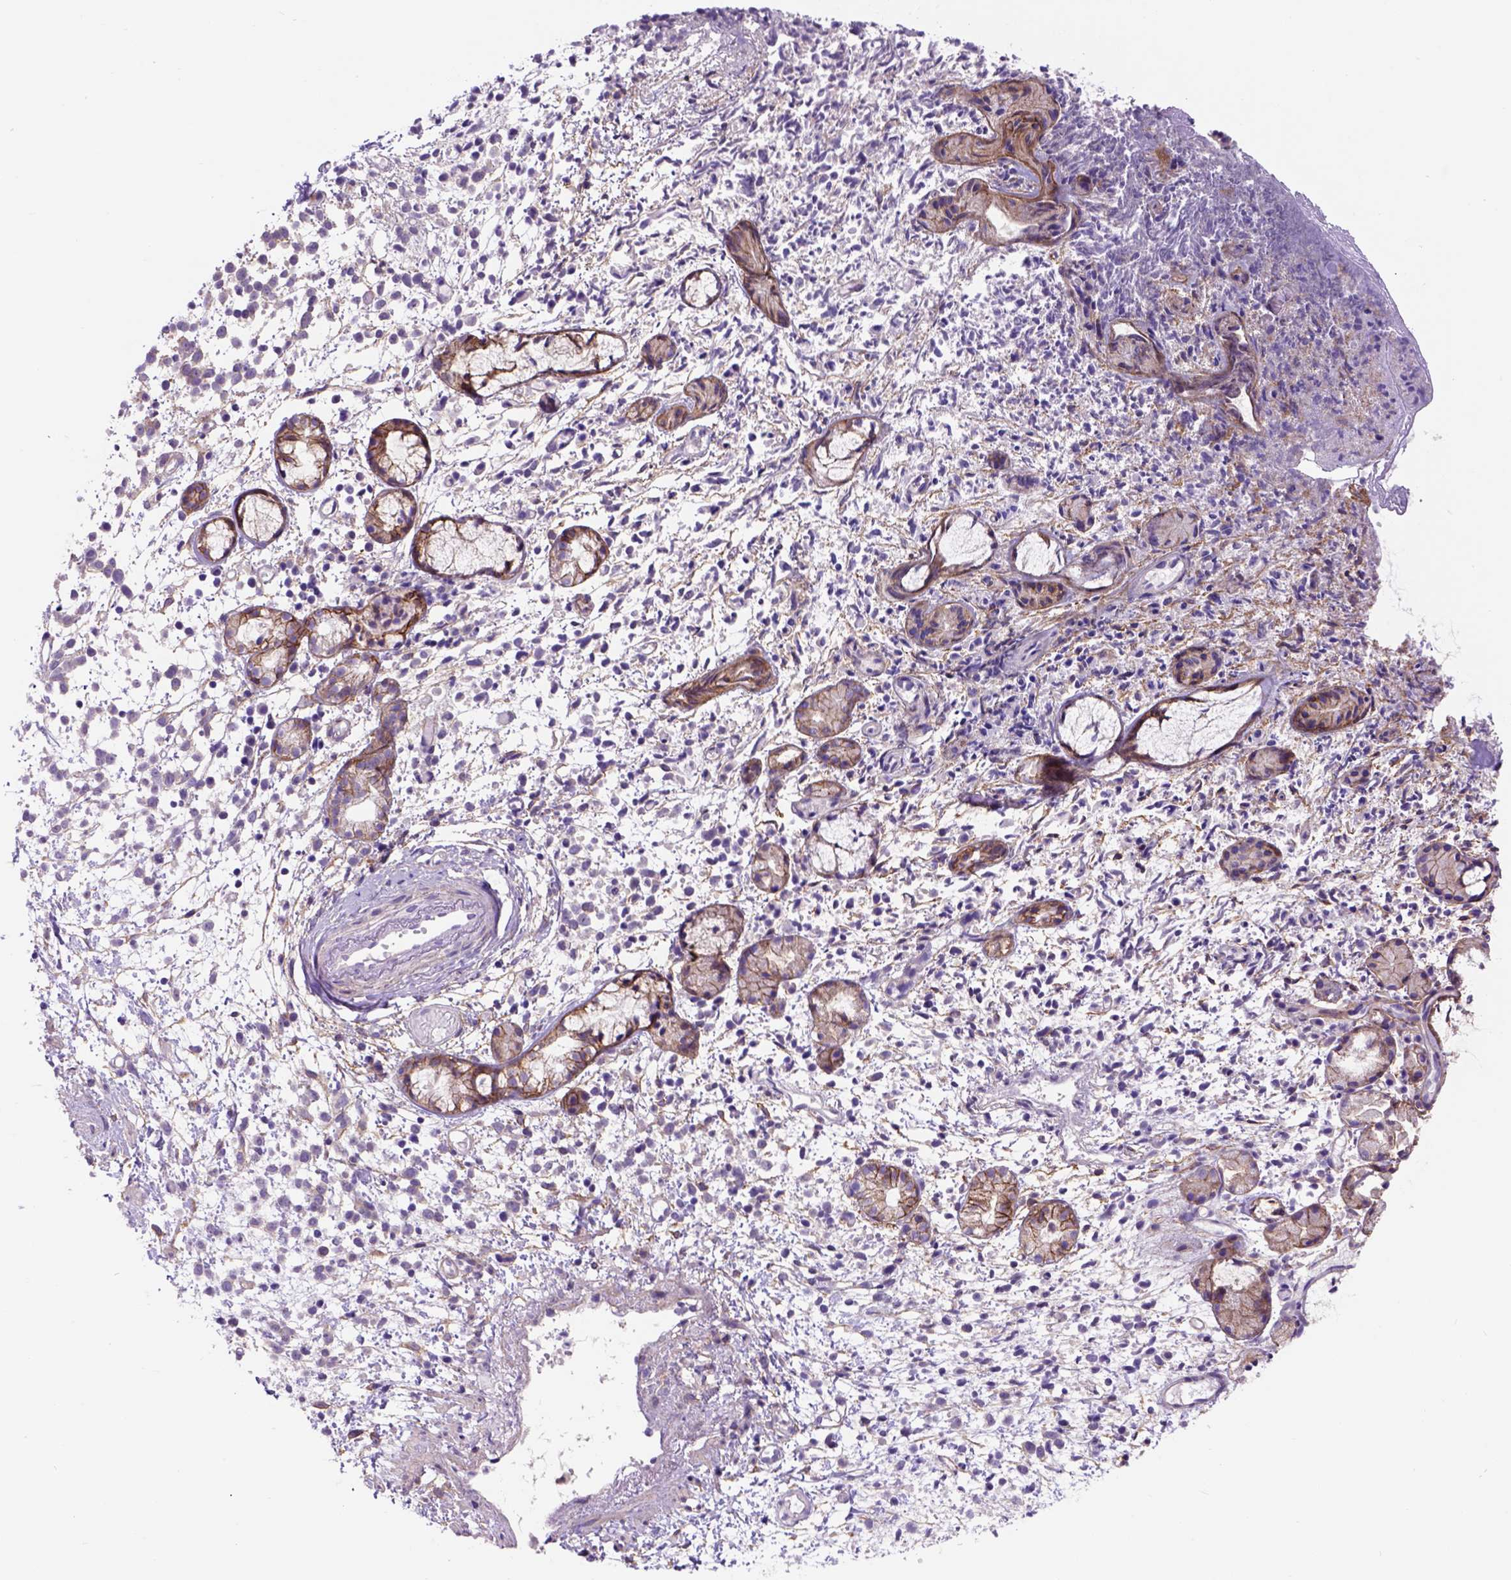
{"staining": {"intensity": "negative", "quantity": "none", "location": "none"}, "tissue": "melanoma", "cell_type": "Tumor cells", "image_type": "cancer", "snomed": [{"axis": "morphology", "description": "Malignant melanoma, NOS"}, {"axis": "topography", "description": "Skin"}], "caption": "DAB (3,3'-diaminobenzidine) immunohistochemical staining of human malignant melanoma shows no significant positivity in tumor cells. Nuclei are stained in blue.", "gene": "EGFR", "patient": {"sex": "female", "age": 70}}